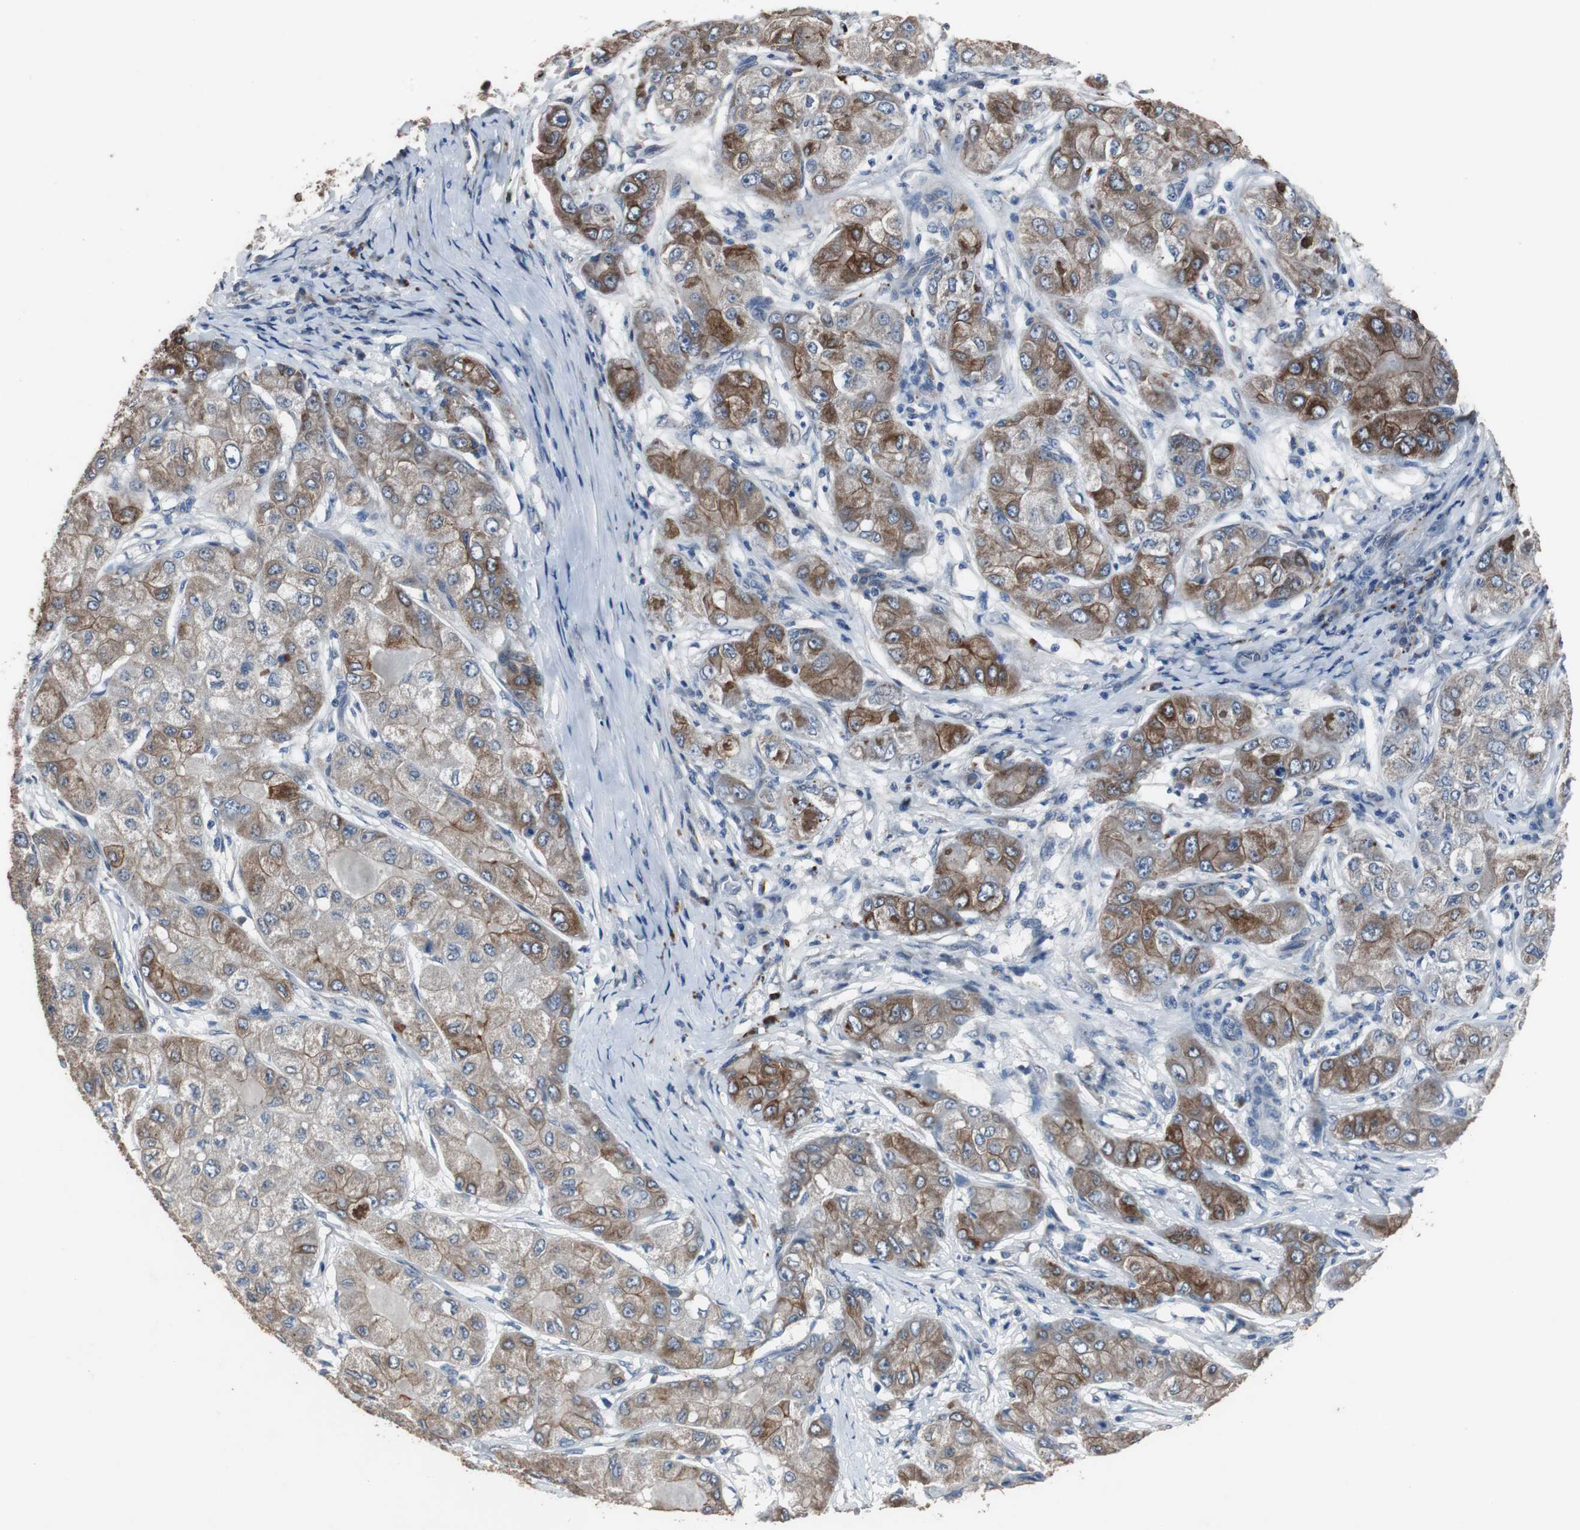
{"staining": {"intensity": "strong", "quantity": "25%-75%", "location": "cytoplasmic/membranous"}, "tissue": "liver cancer", "cell_type": "Tumor cells", "image_type": "cancer", "snomed": [{"axis": "morphology", "description": "Carcinoma, Hepatocellular, NOS"}, {"axis": "topography", "description": "Liver"}], "caption": "This is an image of immunohistochemistry (IHC) staining of liver hepatocellular carcinoma, which shows strong expression in the cytoplasmic/membranous of tumor cells.", "gene": "USP10", "patient": {"sex": "male", "age": 80}}